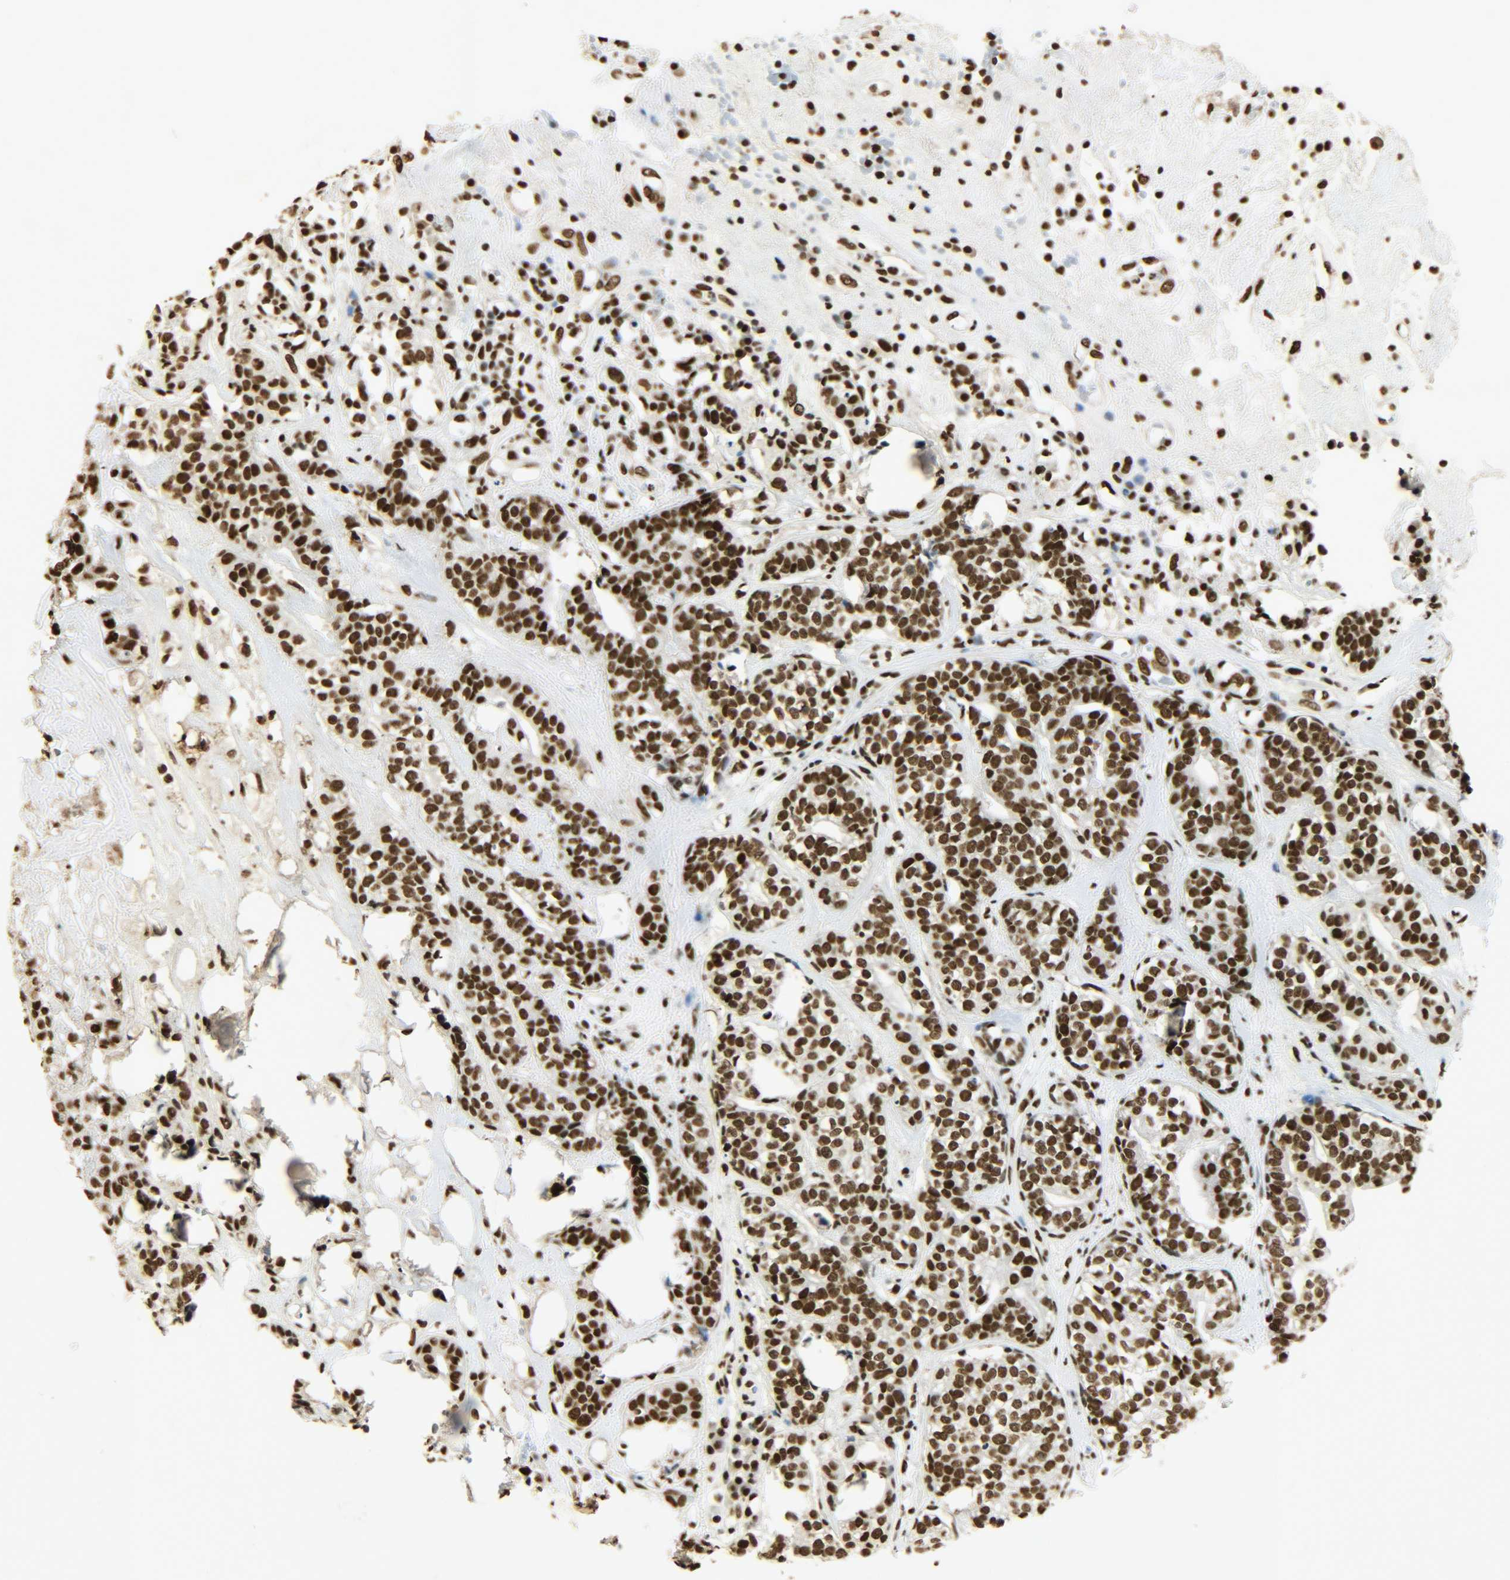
{"staining": {"intensity": "strong", "quantity": ">75%", "location": "nuclear"}, "tissue": "head and neck cancer", "cell_type": "Tumor cells", "image_type": "cancer", "snomed": [{"axis": "morphology", "description": "Adenocarcinoma, NOS"}, {"axis": "topography", "description": "Salivary gland"}, {"axis": "topography", "description": "Head-Neck"}], "caption": "DAB immunohistochemical staining of adenocarcinoma (head and neck) exhibits strong nuclear protein expression in approximately >75% of tumor cells.", "gene": "KHDRBS1", "patient": {"sex": "female", "age": 65}}